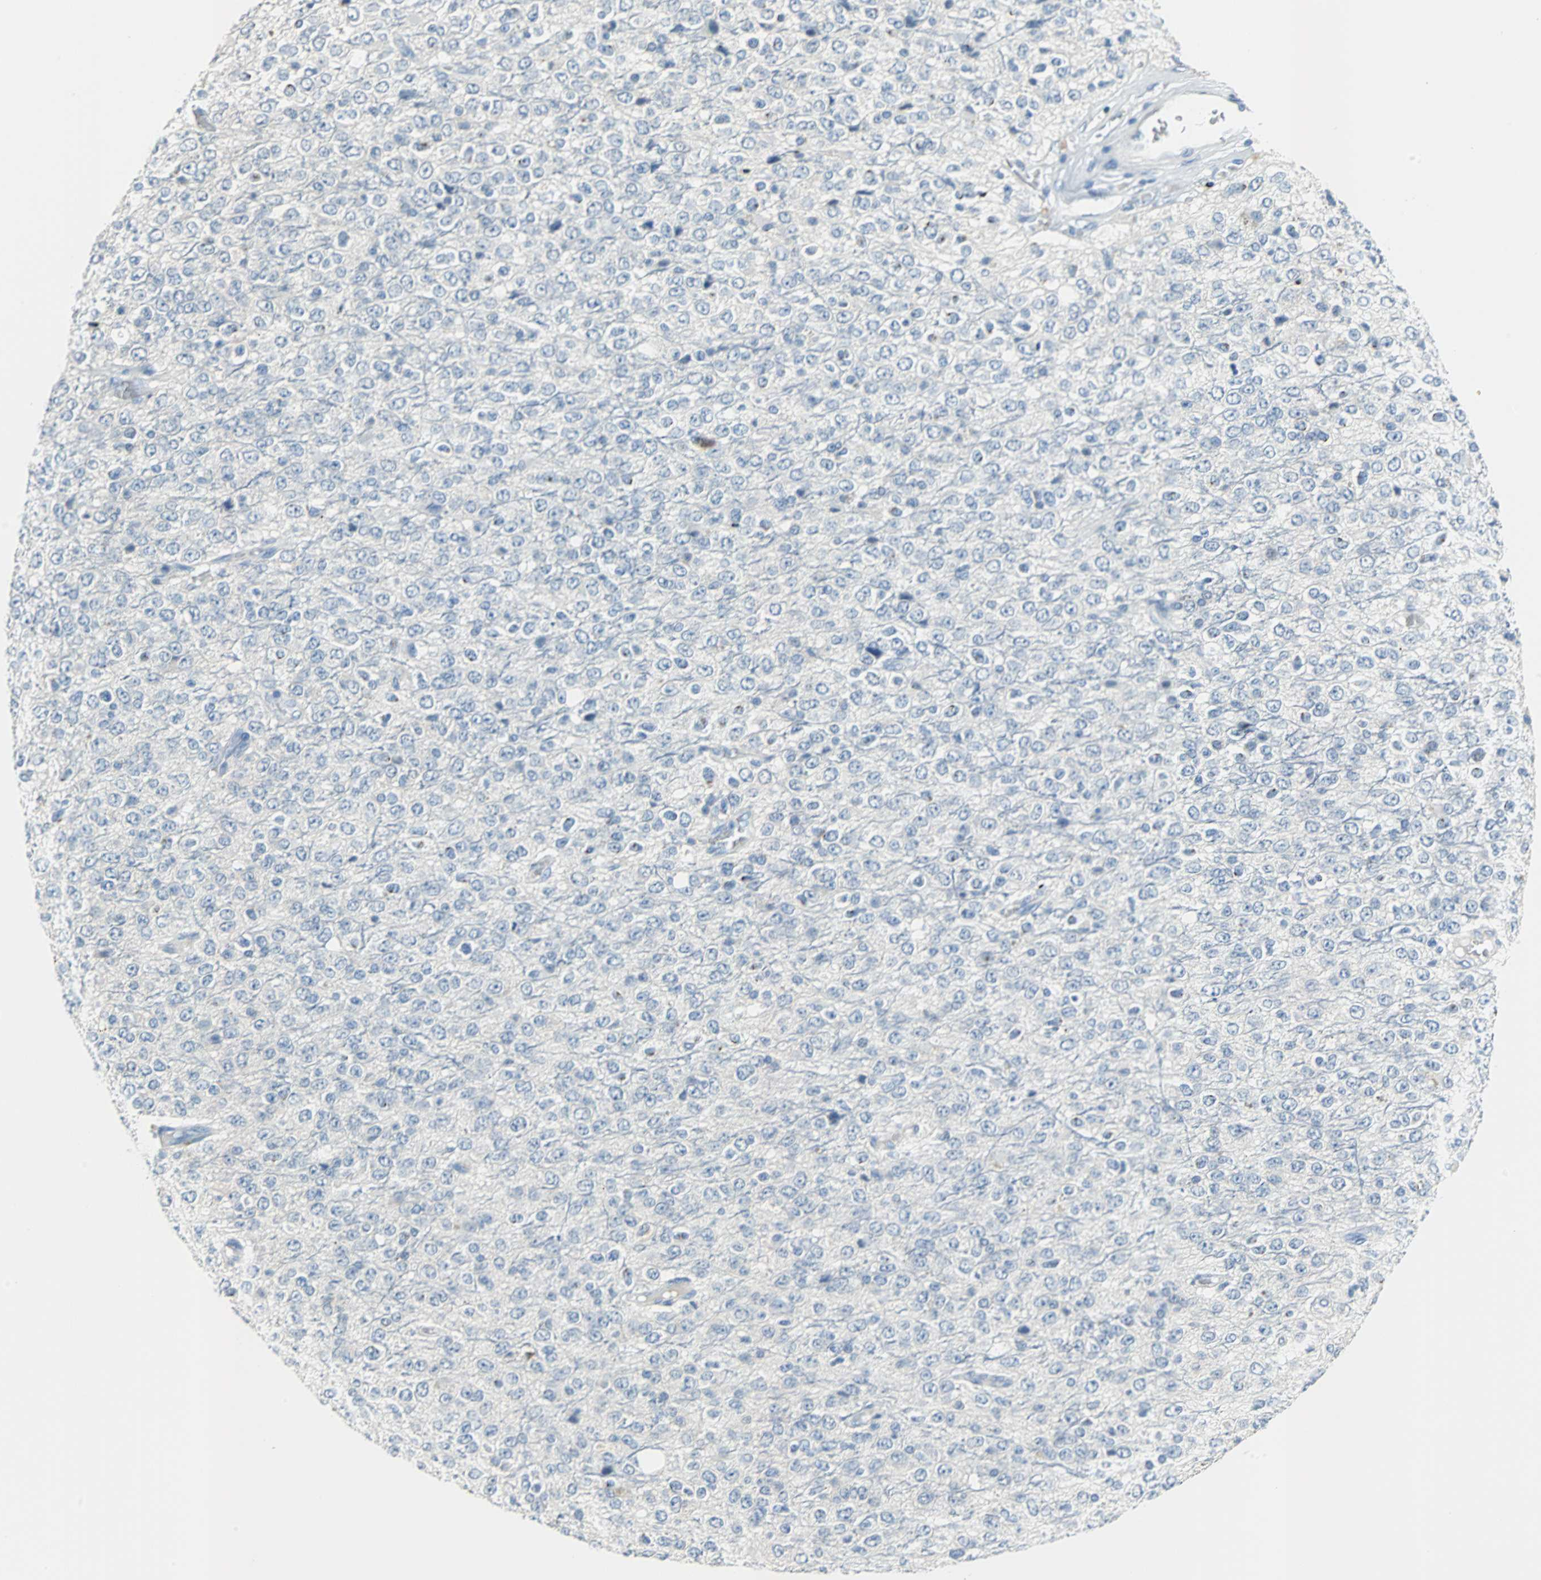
{"staining": {"intensity": "negative", "quantity": "none", "location": "none"}, "tissue": "glioma", "cell_type": "Tumor cells", "image_type": "cancer", "snomed": [{"axis": "morphology", "description": "Glioma, malignant, High grade"}, {"axis": "topography", "description": "pancreas cauda"}], "caption": "This is a histopathology image of immunohistochemistry staining of glioma, which shows no staining in tumor cells.", "gene": "MUC7", "patient": {"sex": "male", "age": 60}}